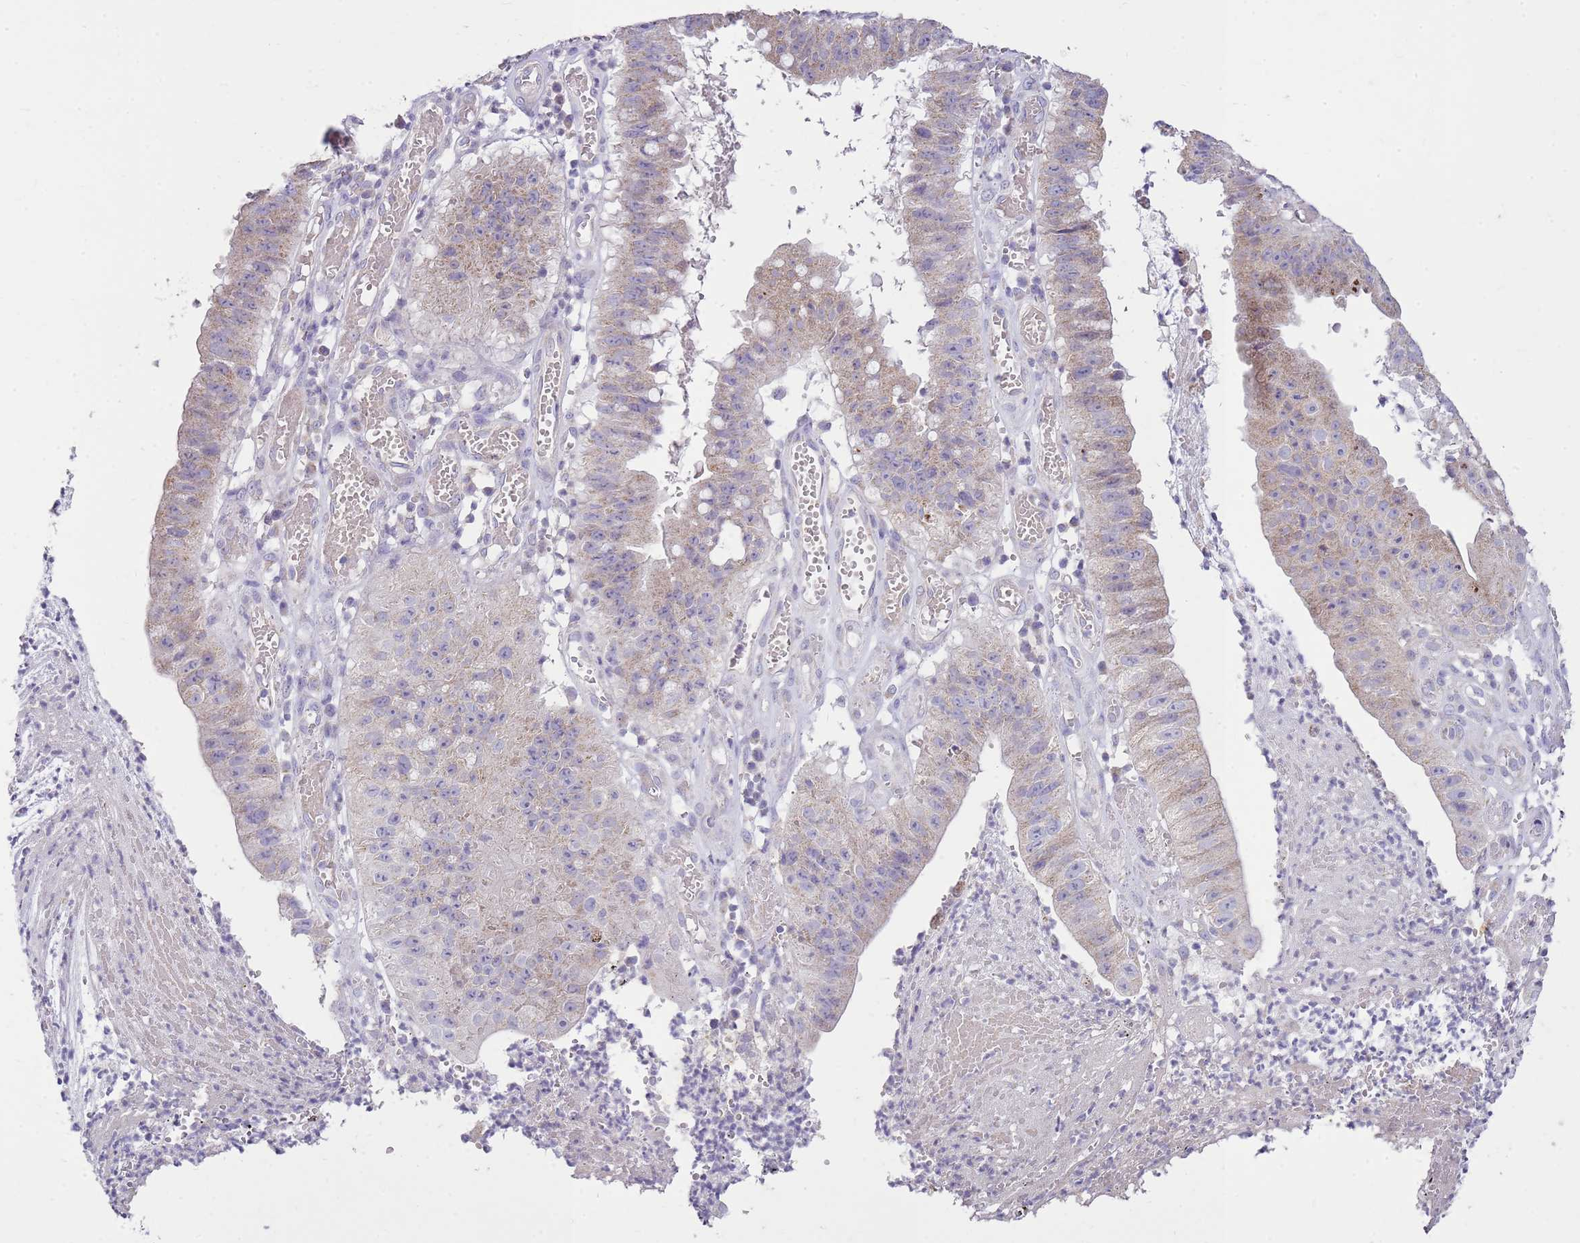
{"staining": {"intensity": "weak", "quantity": "25%-75%", "location": "cytoplasmic/membranous"}, "tissue": "stomach cancer", "cell_type": "Tumor cells", "image_type": "cancer", "snomed": [{"axis": "morphology", "description": "Adenocarcinoma, NOS"}, {"axis": "topography", "description": "Stomach"}], "caption": "An immunohistochemistry histopathology image of tumor tissue is shown. Protein staining in brown labels weak cytoplasmic/membranous positivity in adenocarcinoma (stomach) within tumor cells.", "gene": "FABP2", "patient": {"sex": "male", "age": 59}}